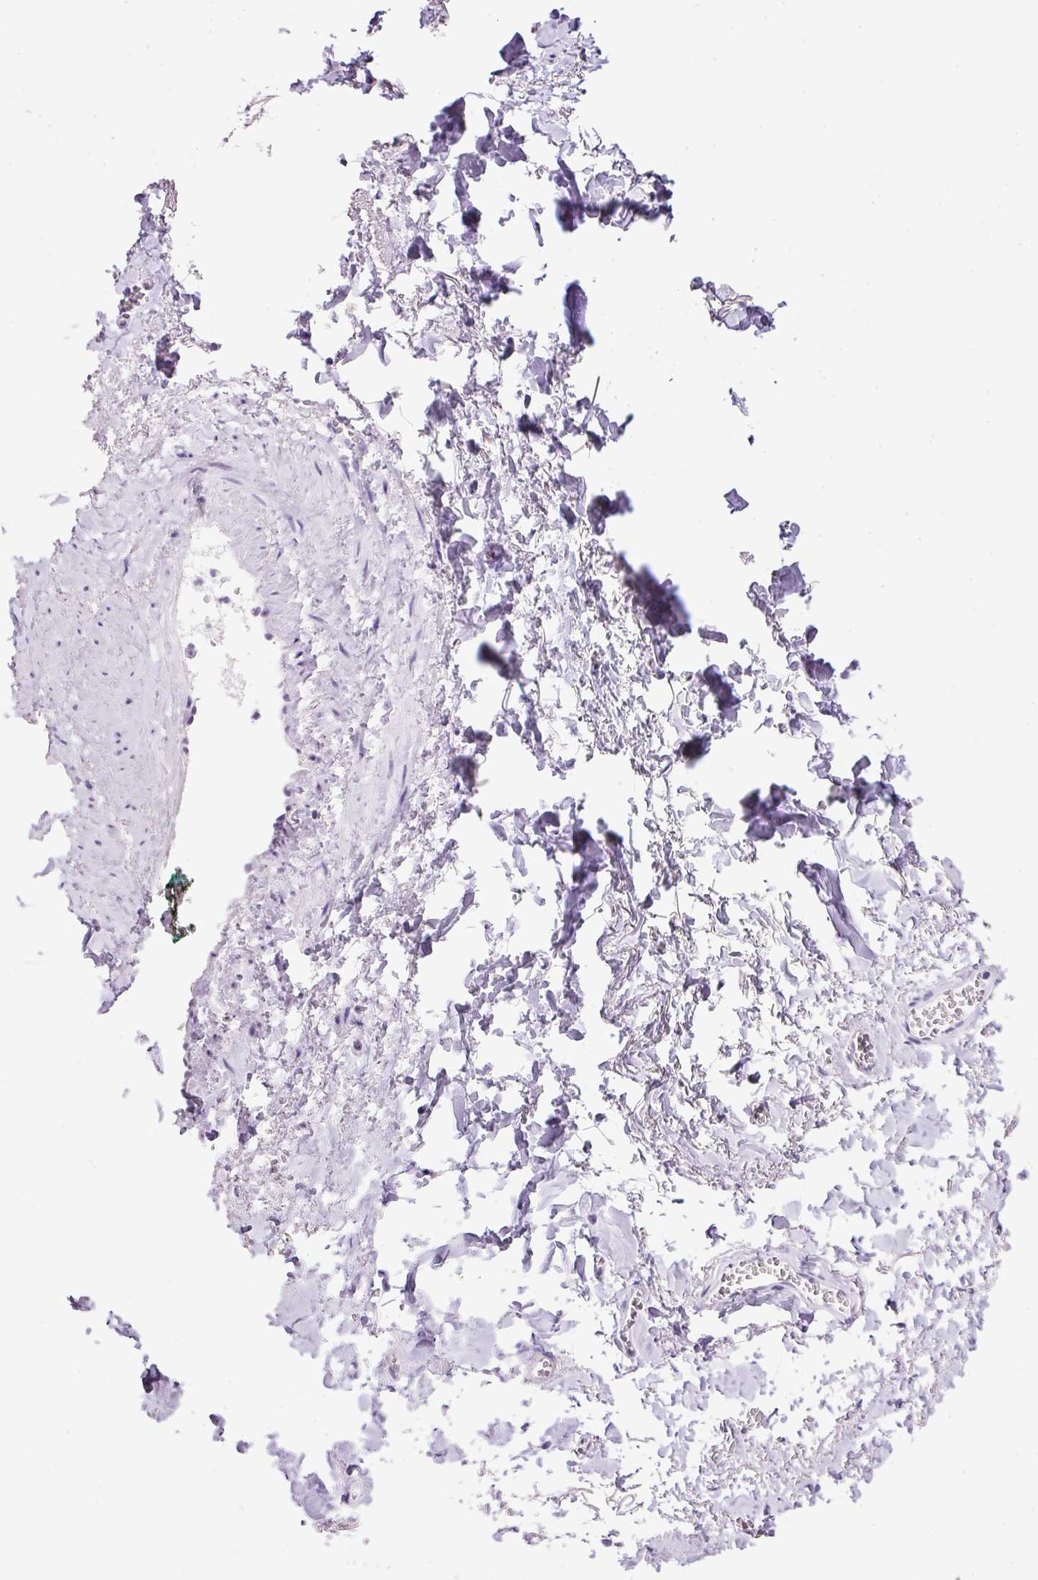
{"staining": {"intensity": "negative", "quantity": "none", "location": "none"}, "tissue": "adipose tissue", "cell_type": "Adipocytes", "image_type": "normal", "snomed": [{"axis": "morphology", "description": "Normal tissue, NOS"}, {"axis": "topography", "description": "Vulva"}, {"axis": "topography", "description": "Vagina"}, {"axis": "topography", "description": "Peripheral nerve tissue"}], "caption": "A high-resolution photomicrograph shows immunohistochemistry (IHC) staining of benign adipose tissue, which displays no significant expression in adipocytes. (DAB (3,3'-diaminobenzidine) immunohistochemistry with hematoxylin counter stain).", "gene": "BSND", "patient": {"sex": "female", "age": 66}}